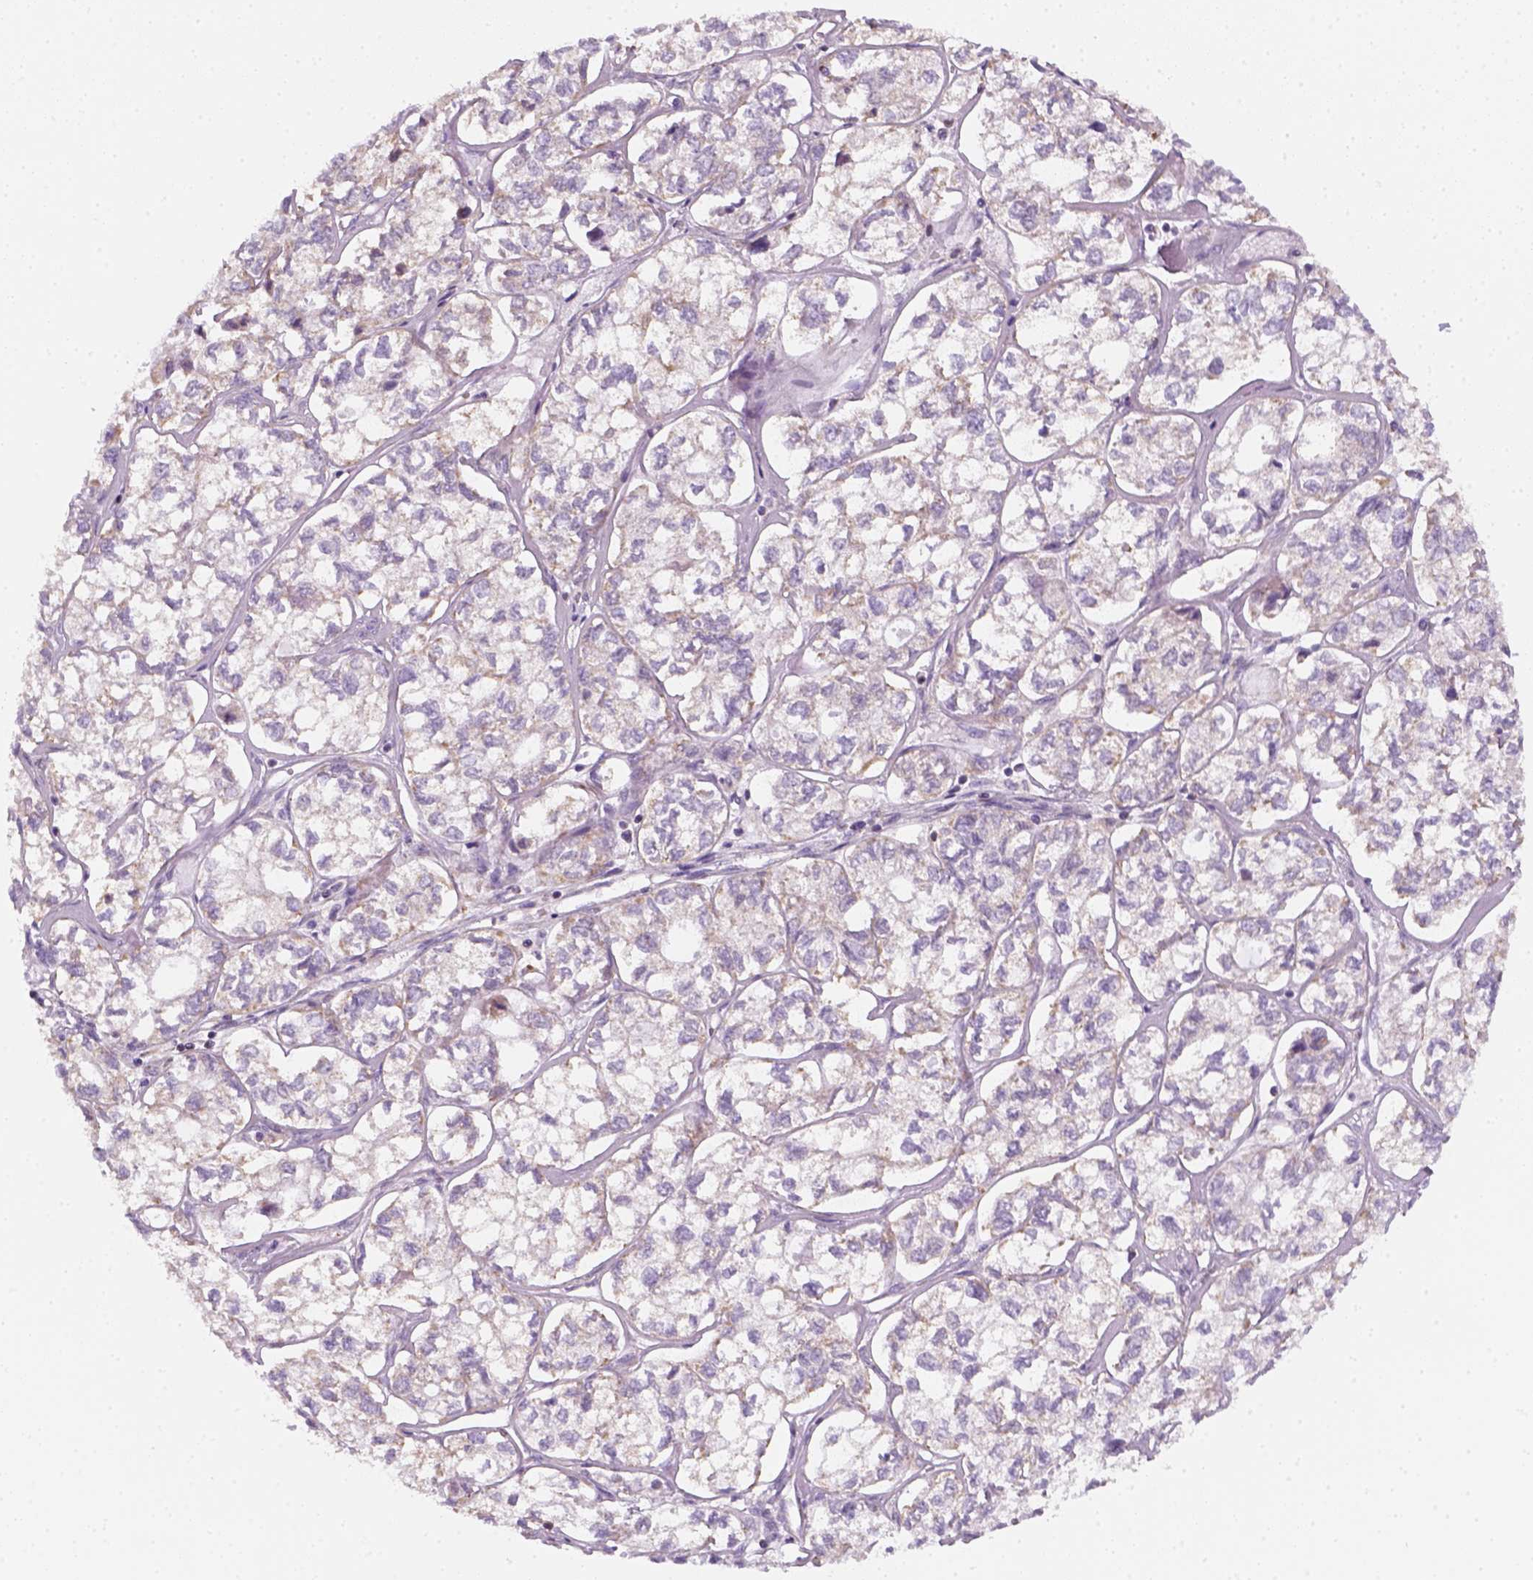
{"staining": {"intensity": "weak", "quantity": "25%-75%", "location": "cytoplasmic/membranous"}, "tissue": "ovarian cancer", "cell_type": "Tumor cells", "image_type": "cancer", "snomed": [{"axis": "morphology", "description": "Carcinoma, endometroid"}, {"axis": "topography", "description": "Ovary"}], "caption": "Tumor cells reveal low levels of weak cytoplasmic/membranous expression in about 25%-75% of cells in human ovarian endometroid carcinoma. The staining was performed using DAB (3,3'-diaminobenzidine) to visualize the protein expression in brown, while the nuclei were stained in blue with hematoxylin (Magnification: 20x).", "gene": "AWAT2", "patient": {"sex": "female", "age": 64}}